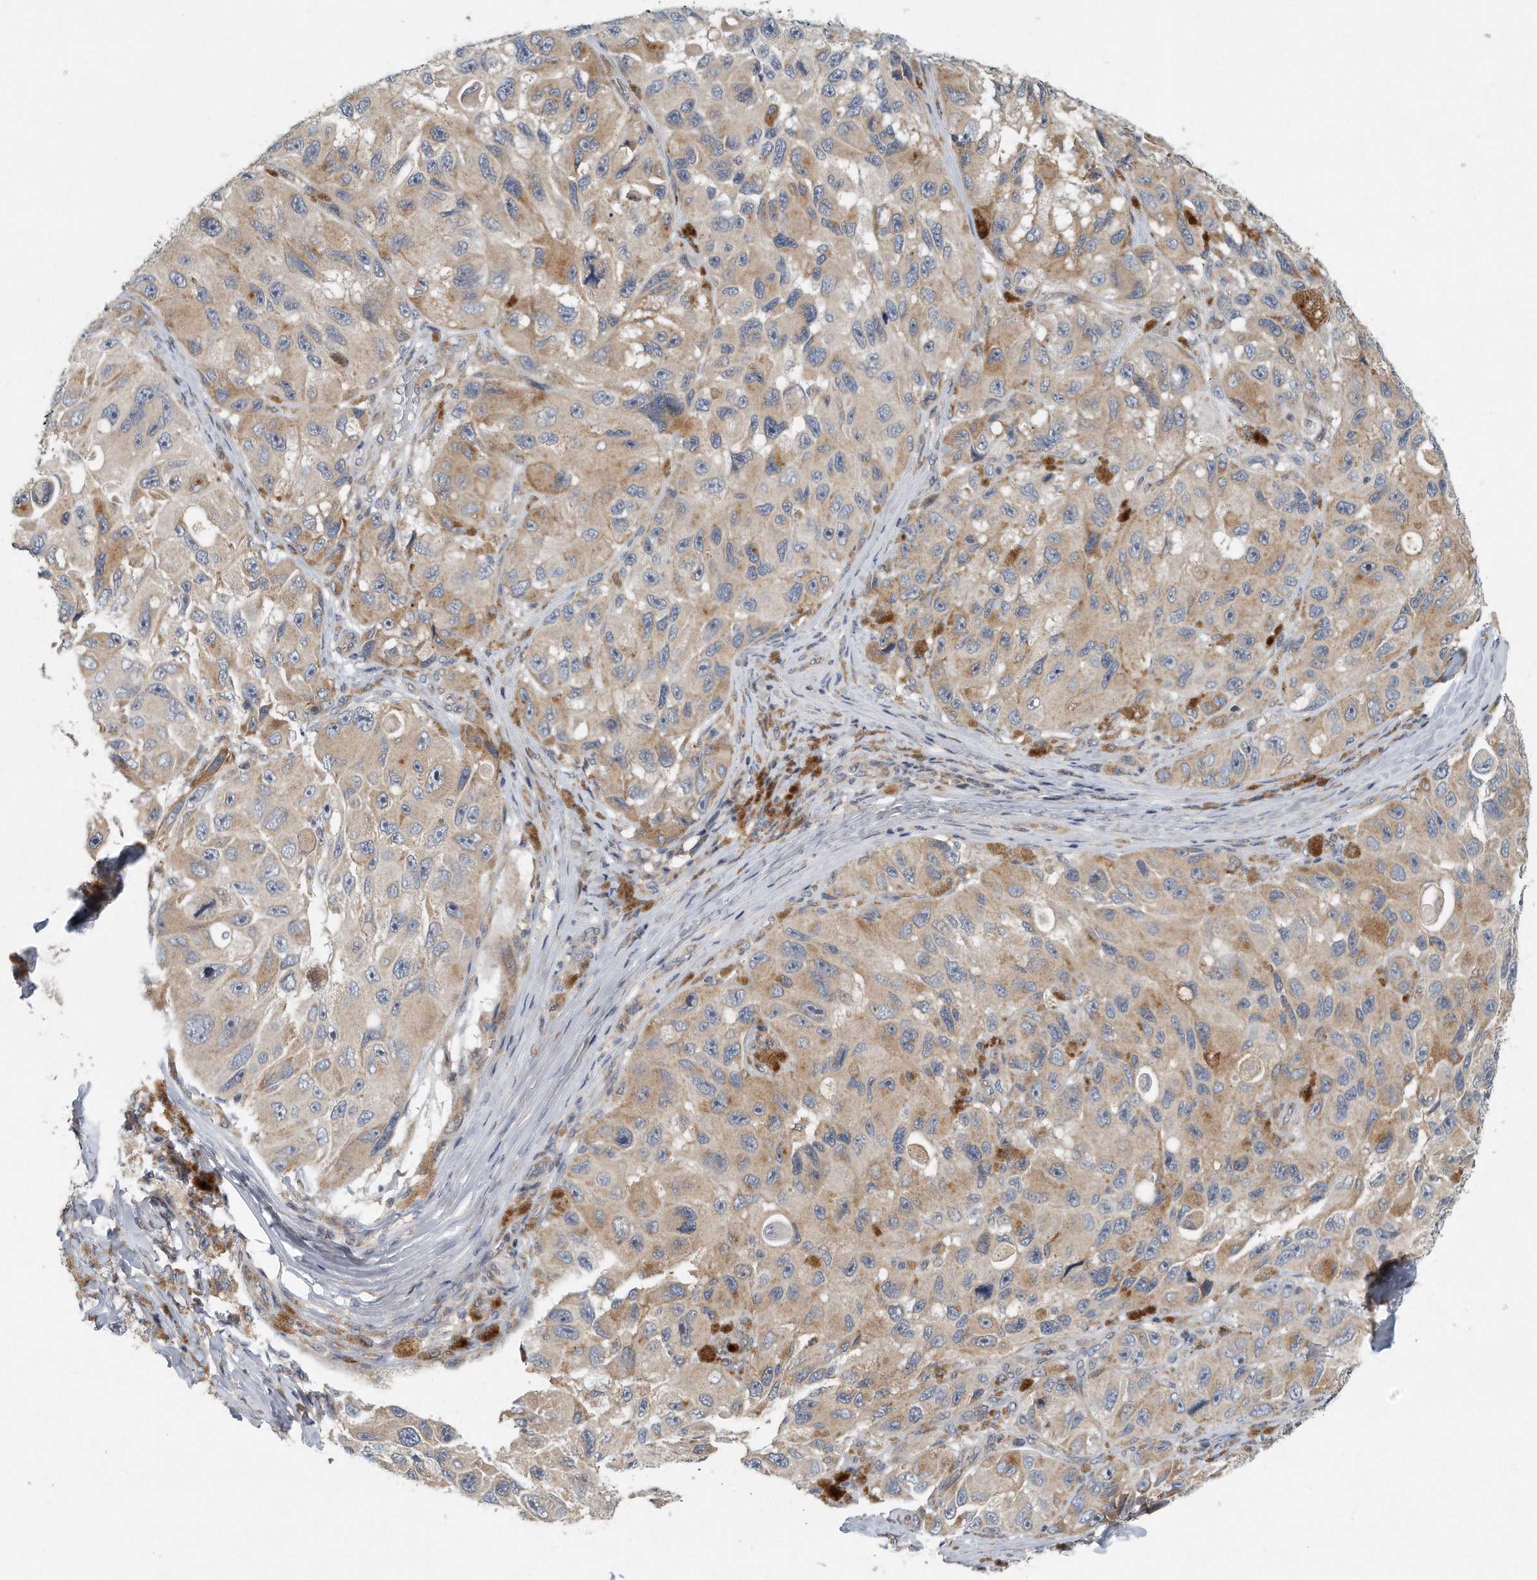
{"staining": {"intensity": "weak", "quantity": "25%-75%", "location": "cytoplasmic/membranous"}, "tissue": "melanoma", "cell_type": "Tumor cells", "image_type": "cancer", "snomed": [{"axis": "morphology", "description": "Malignant melanoma, NOS"}, {"axis": "topography", "description": "Skin"}], "caption": "Tumor cells demonstrate low levels of weak cytoplasmic/membranous positivity in about 25%-75% of cells in malignant melanoma.", "gene": "VLDLR", "patient": {"sex": "female", "age": 73}}